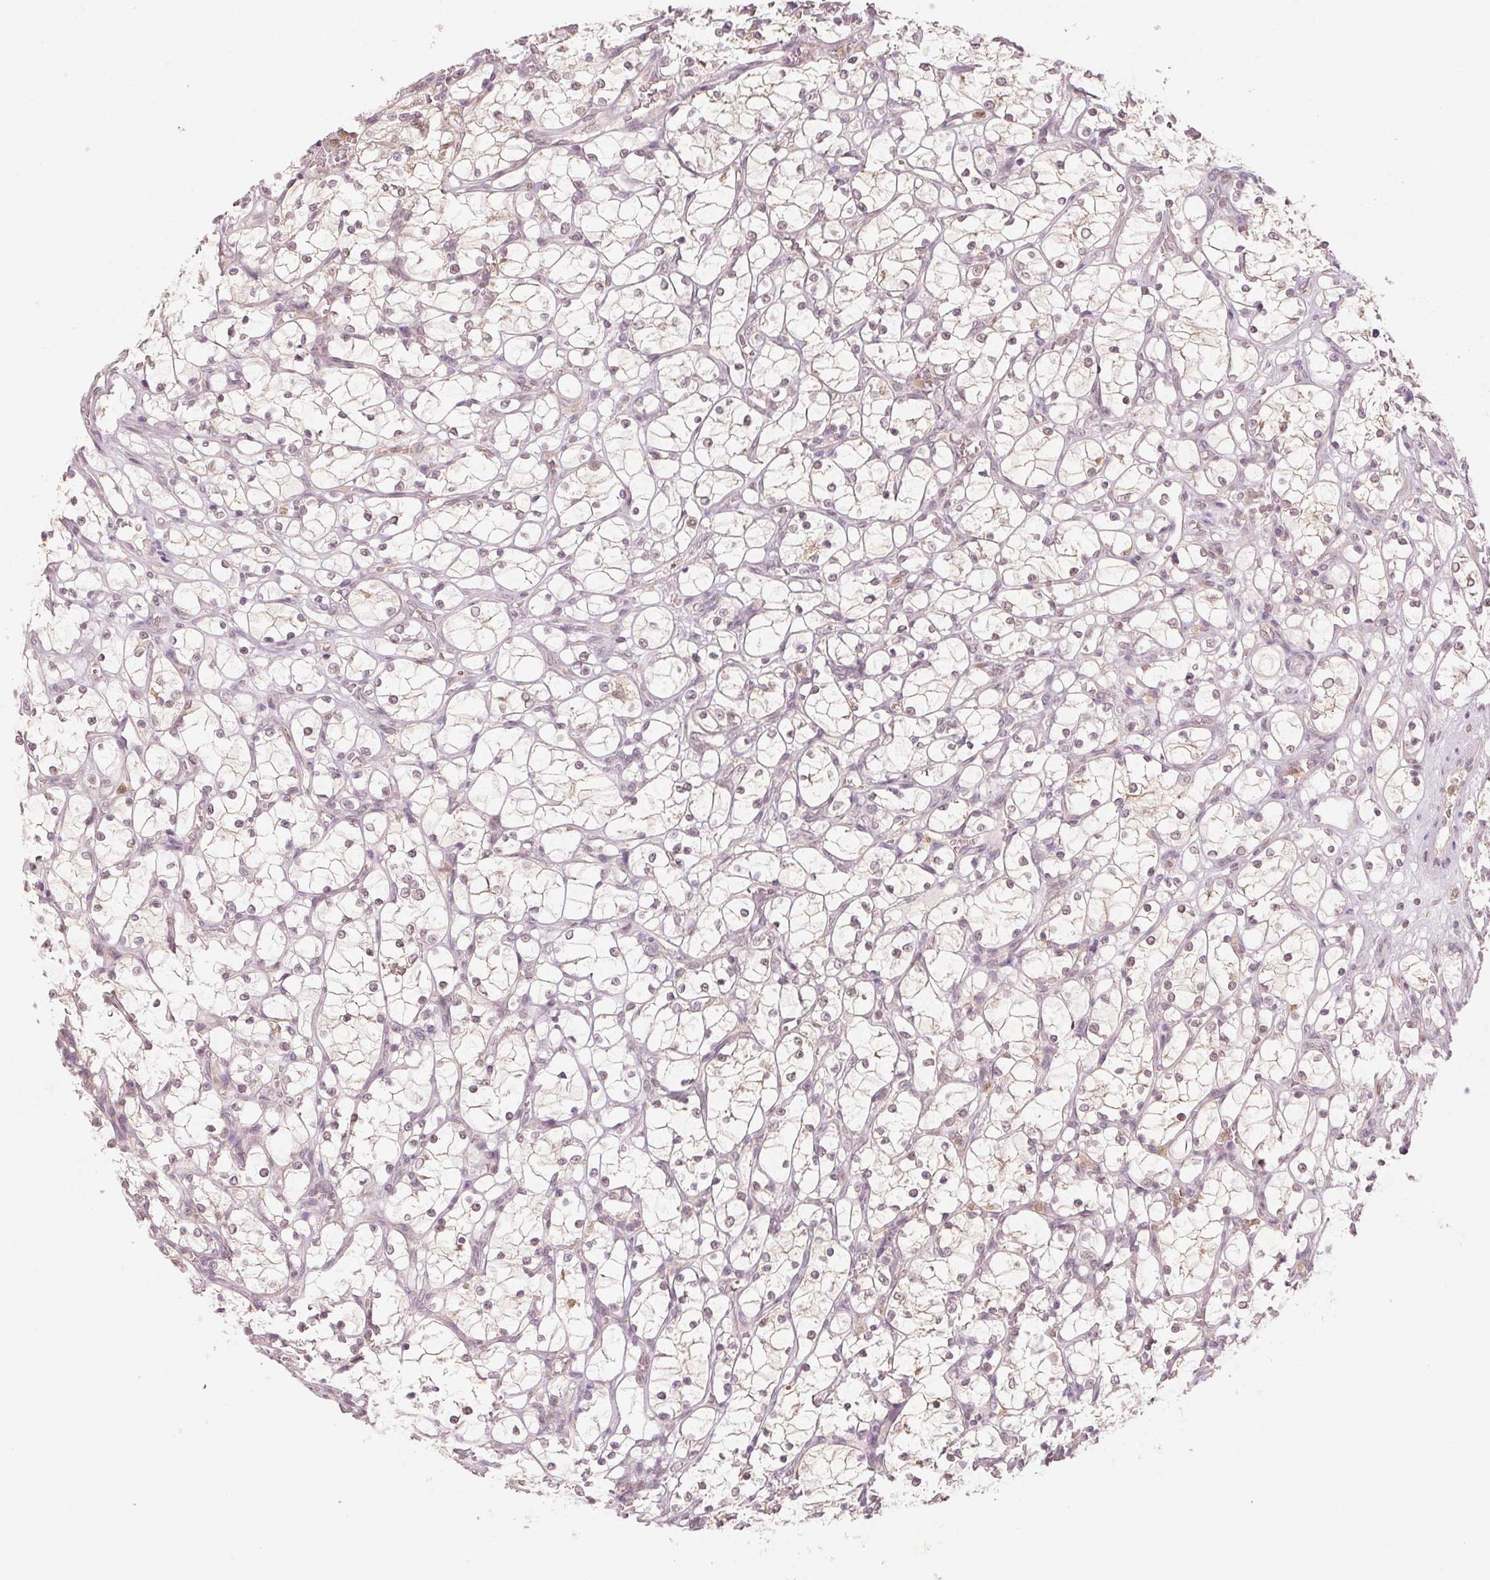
{"staining": {"intensity": "negative", "quantity": "none", "location": "none"}, "tissue": "renal cancer", "cell_type": "Tumor cells", "image_type": "cancer", "snomed": [{"axis": "morphology", "description": "Adenocarcinoma, NOS"}, {"axis": "topography", "description": "Kidney"}], "caption": "An IHC histopathology image of renal cancer is shown. There is no staining in tumor cells of renal cancer.", "gene": "MAPK14", "patient": {"sex": "female", "age": 69}}